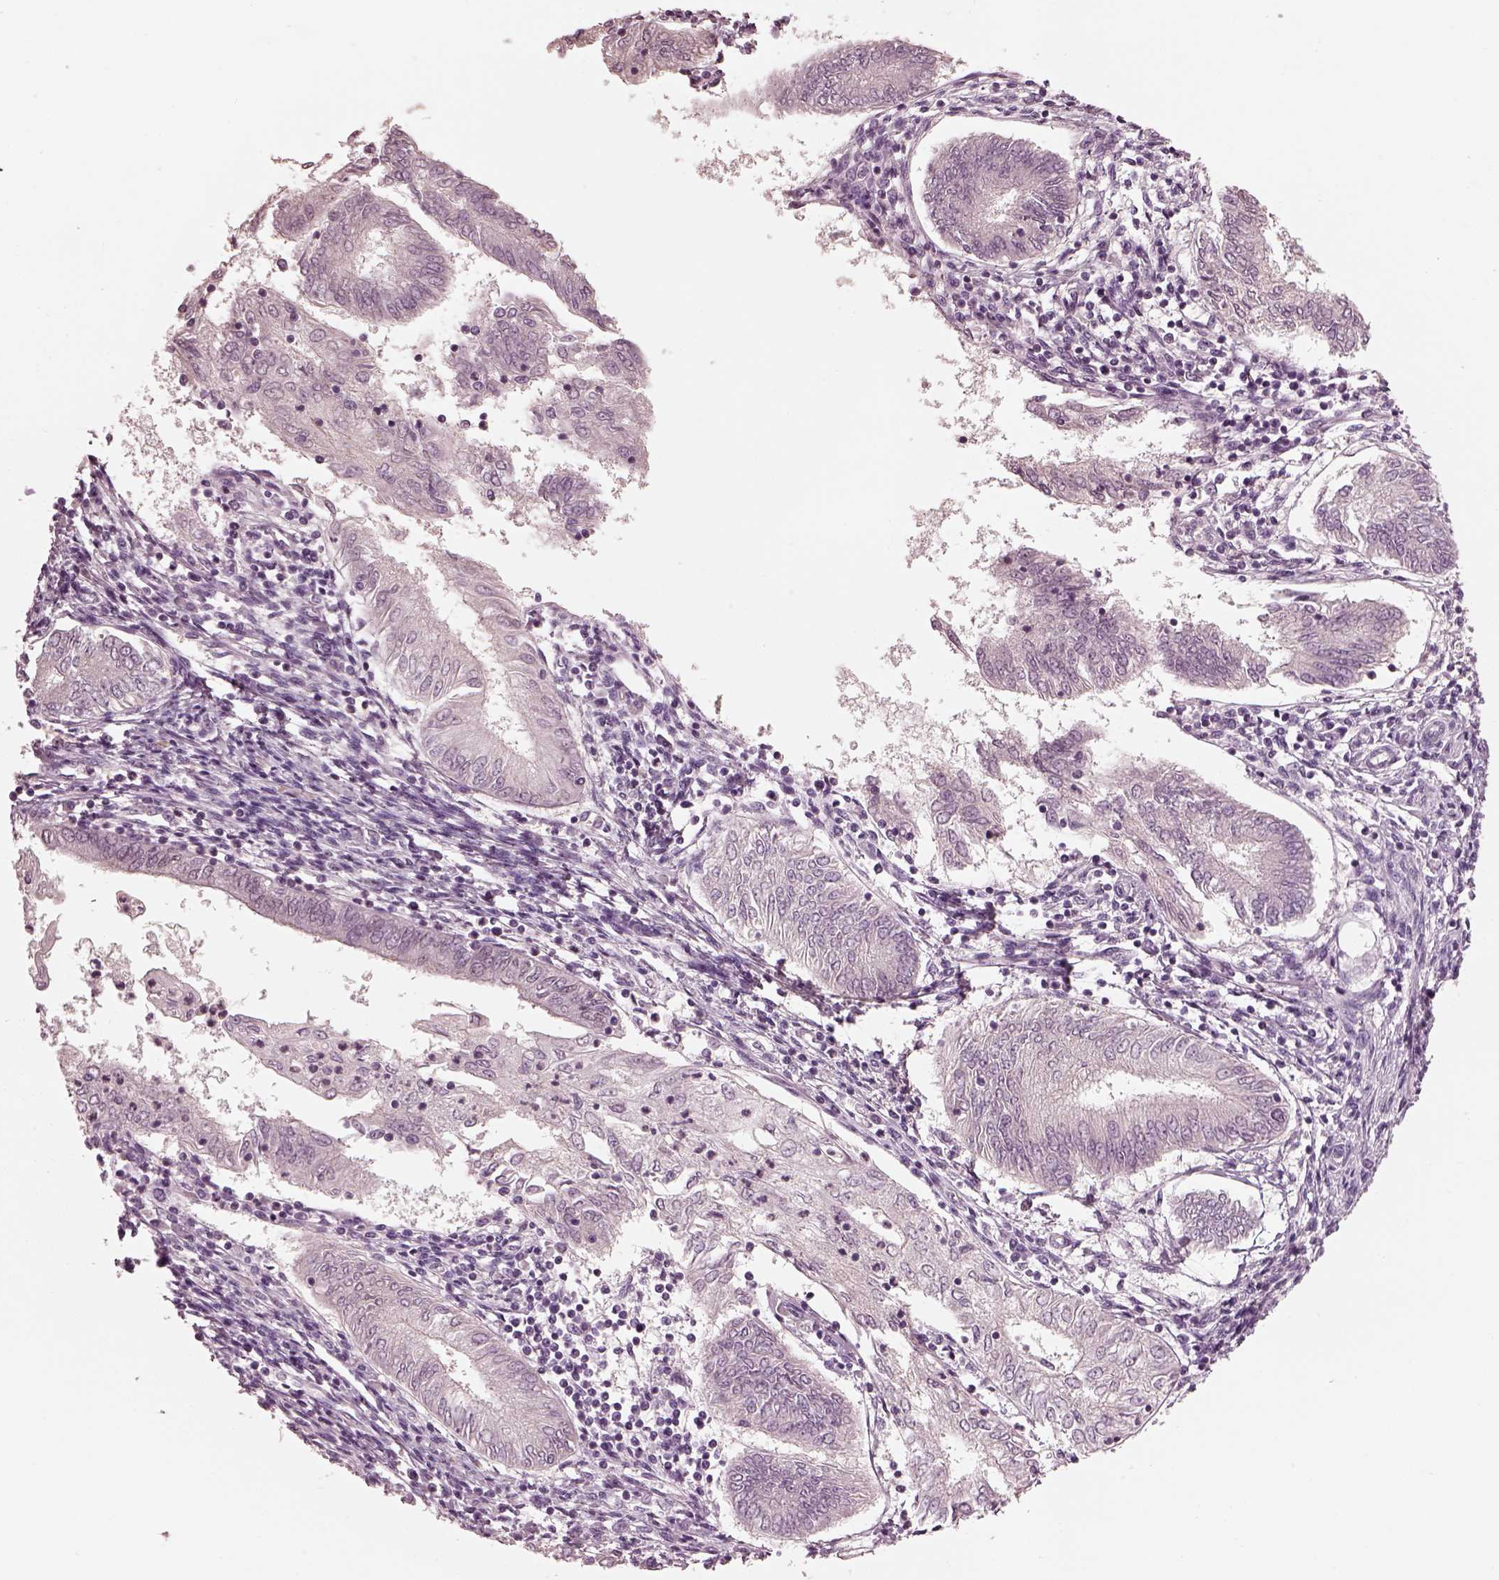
{"staining": {"intensity": "negative", "quantity": "none", "location": "none"}, "tissue": "endometrial cancer", "cell_type": "Tumor cells", "image_type": "cancer", "snomed": [{"axis": "morphology", "description": "Adenocarcinoma, NOS"}, {"axis": "topography", "description": "Endometrium"}], "caption": "There is no significant positivity in tumor cells of endometrial cancer (adenocarcinoma).", "gene": "TSKS", "patient": {"sex": "female", "age": 68}}